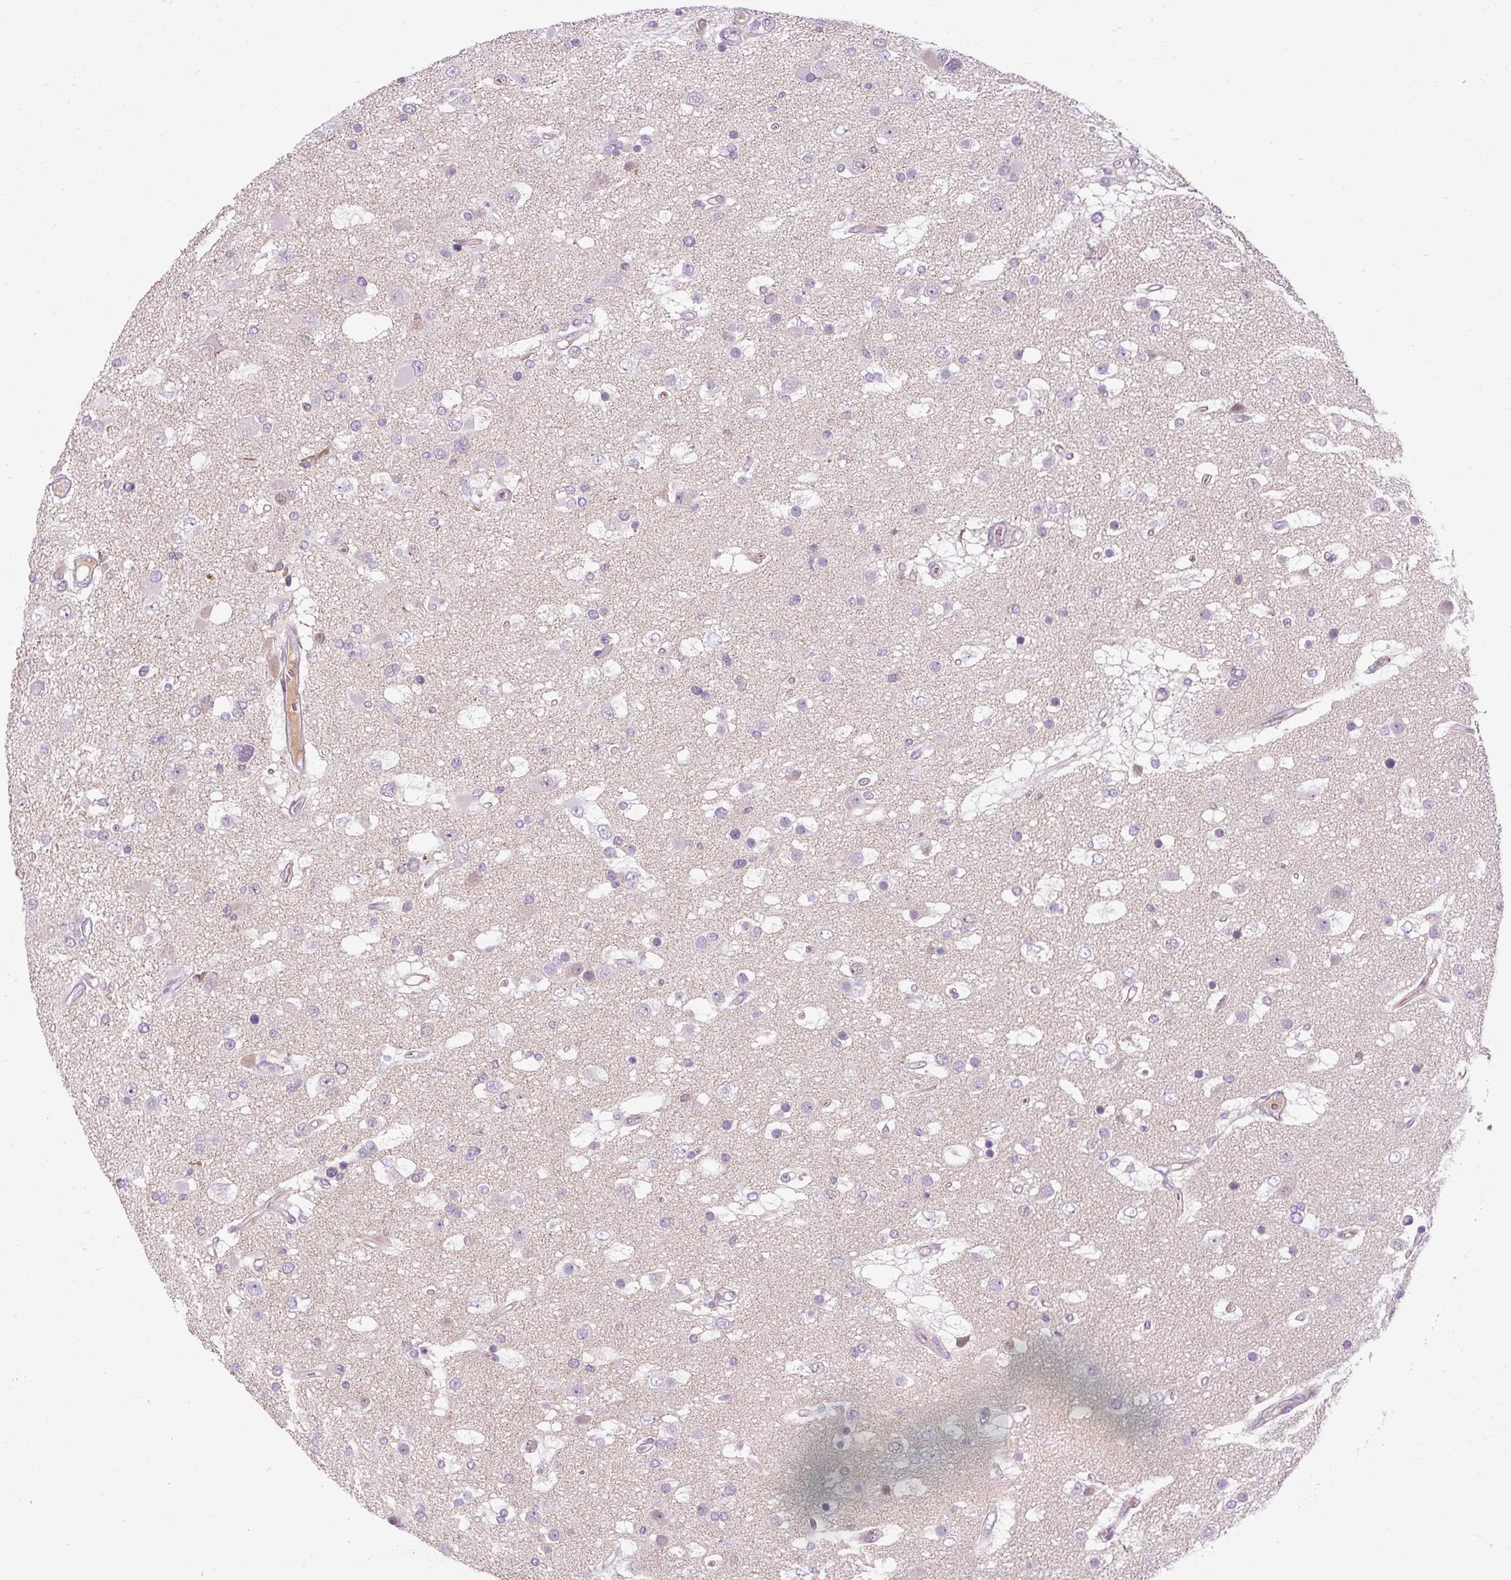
{"staining": {"intensity": "negative", "quantity": "none", "location": "none"}, "tissue": "glioma", "cell_type": "Tumor cells", "image_type": "cancer", "snomed": [{"axis": "morphology", "description": "Glioma, malignant, High grade"}, {"axis": "topography", "description": "Brain"}], "caption": "IHC of human malignant glioma (high-grade) shows no expression in tumor cells.", "gene": "ARRDC2", "patient": {"sex": "male", "age": 53}}